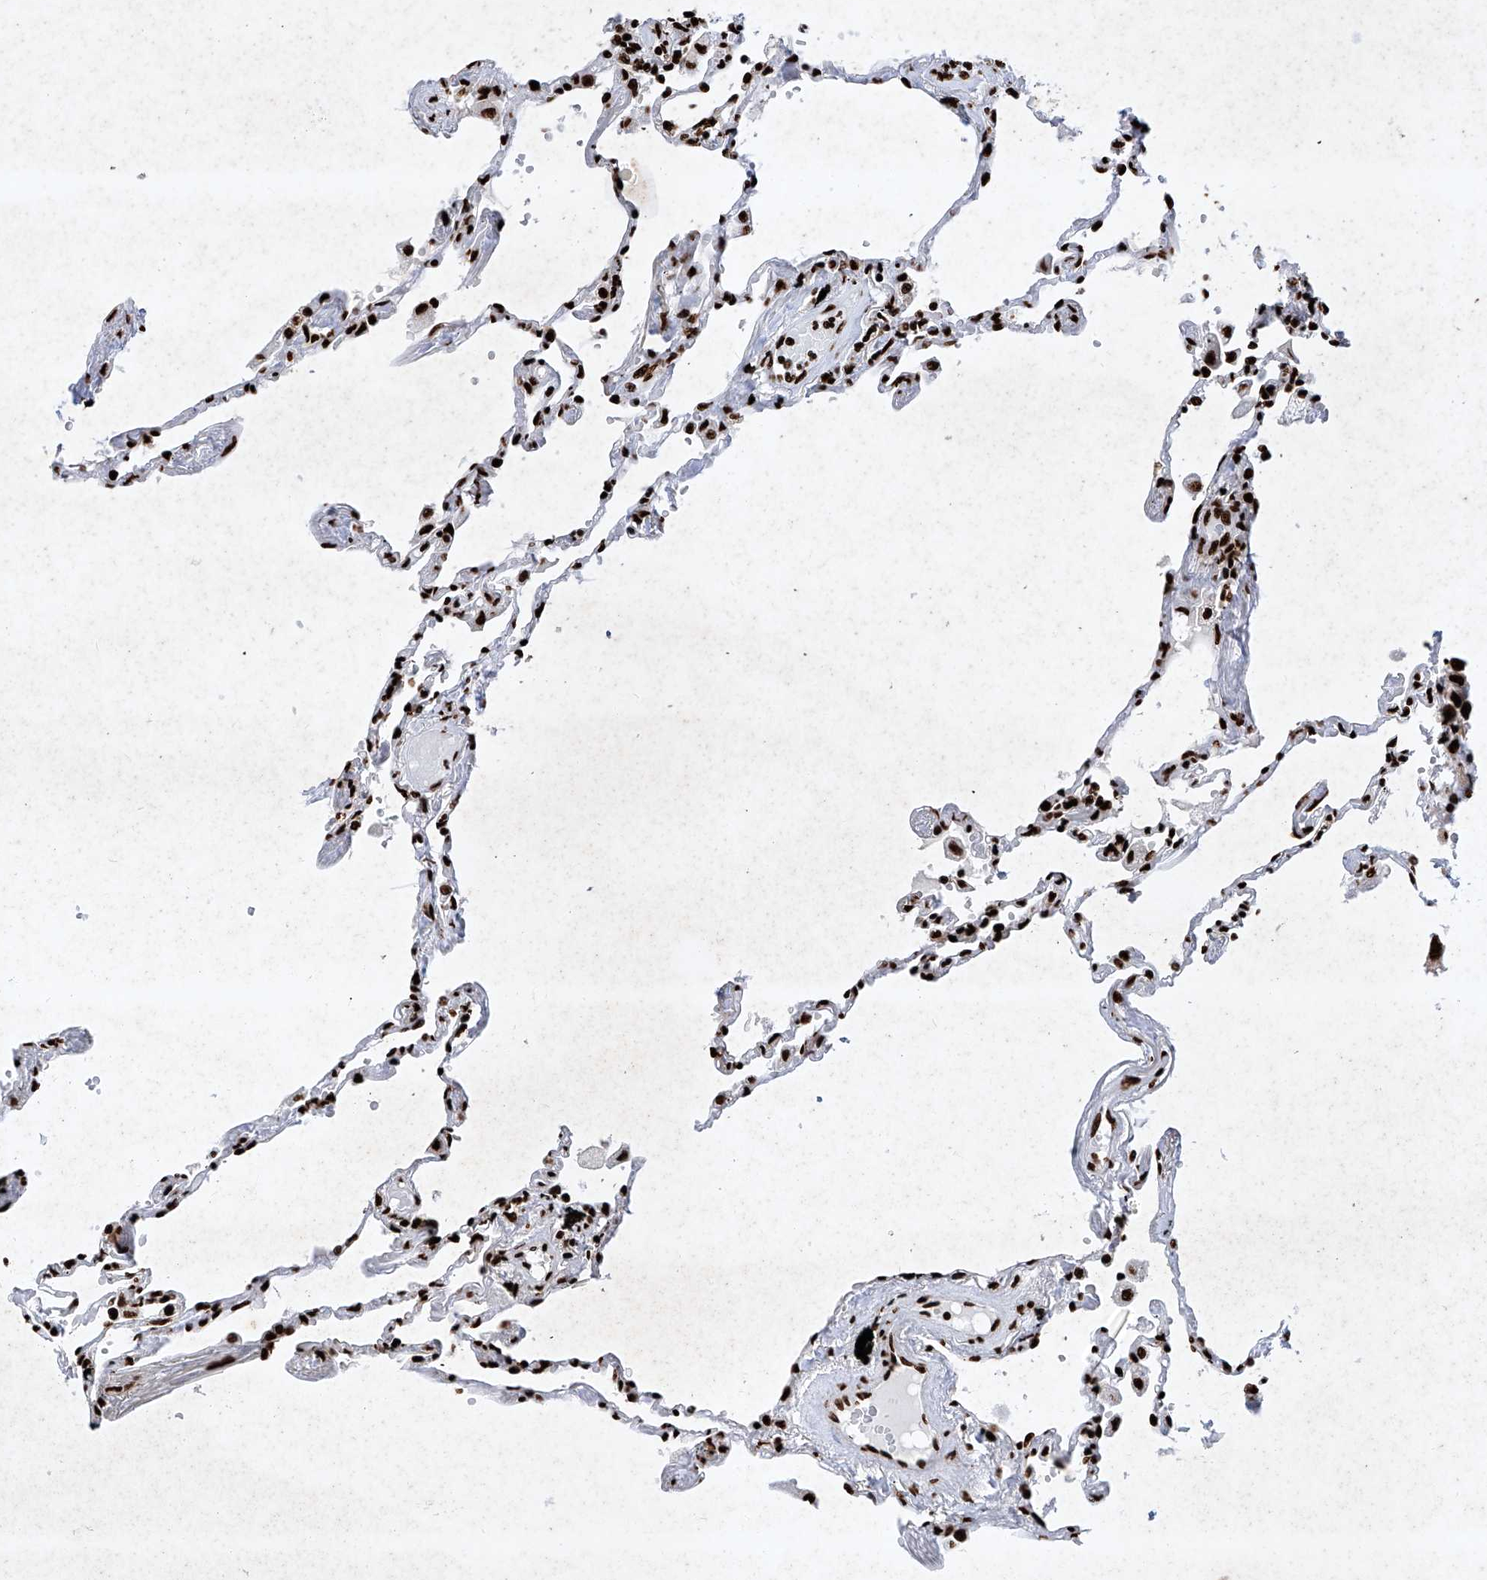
{"staining": {"intensity": "strong", "quantity": ">75%", "location": "nuclear"}, "tissue": "lung", "cell_type": "Alveolar cells", "image_type": "normal", "snomed": [{"axis": "morphology", "description": "Normal tissue, NOS"}, {"axis": "topography", "description": "Lung"}], "caption": "Benign lung was stained to show a protein in brown. There is high levels of strong nuclear positivity in about >75% of alveolar cells. (DAB (3,3'-diaminobenzidine) IHC, brown staining for protein, blue staining for nuclei).", "gene": "SRSF6", "patient": {"sex": "female", "age": 67}}